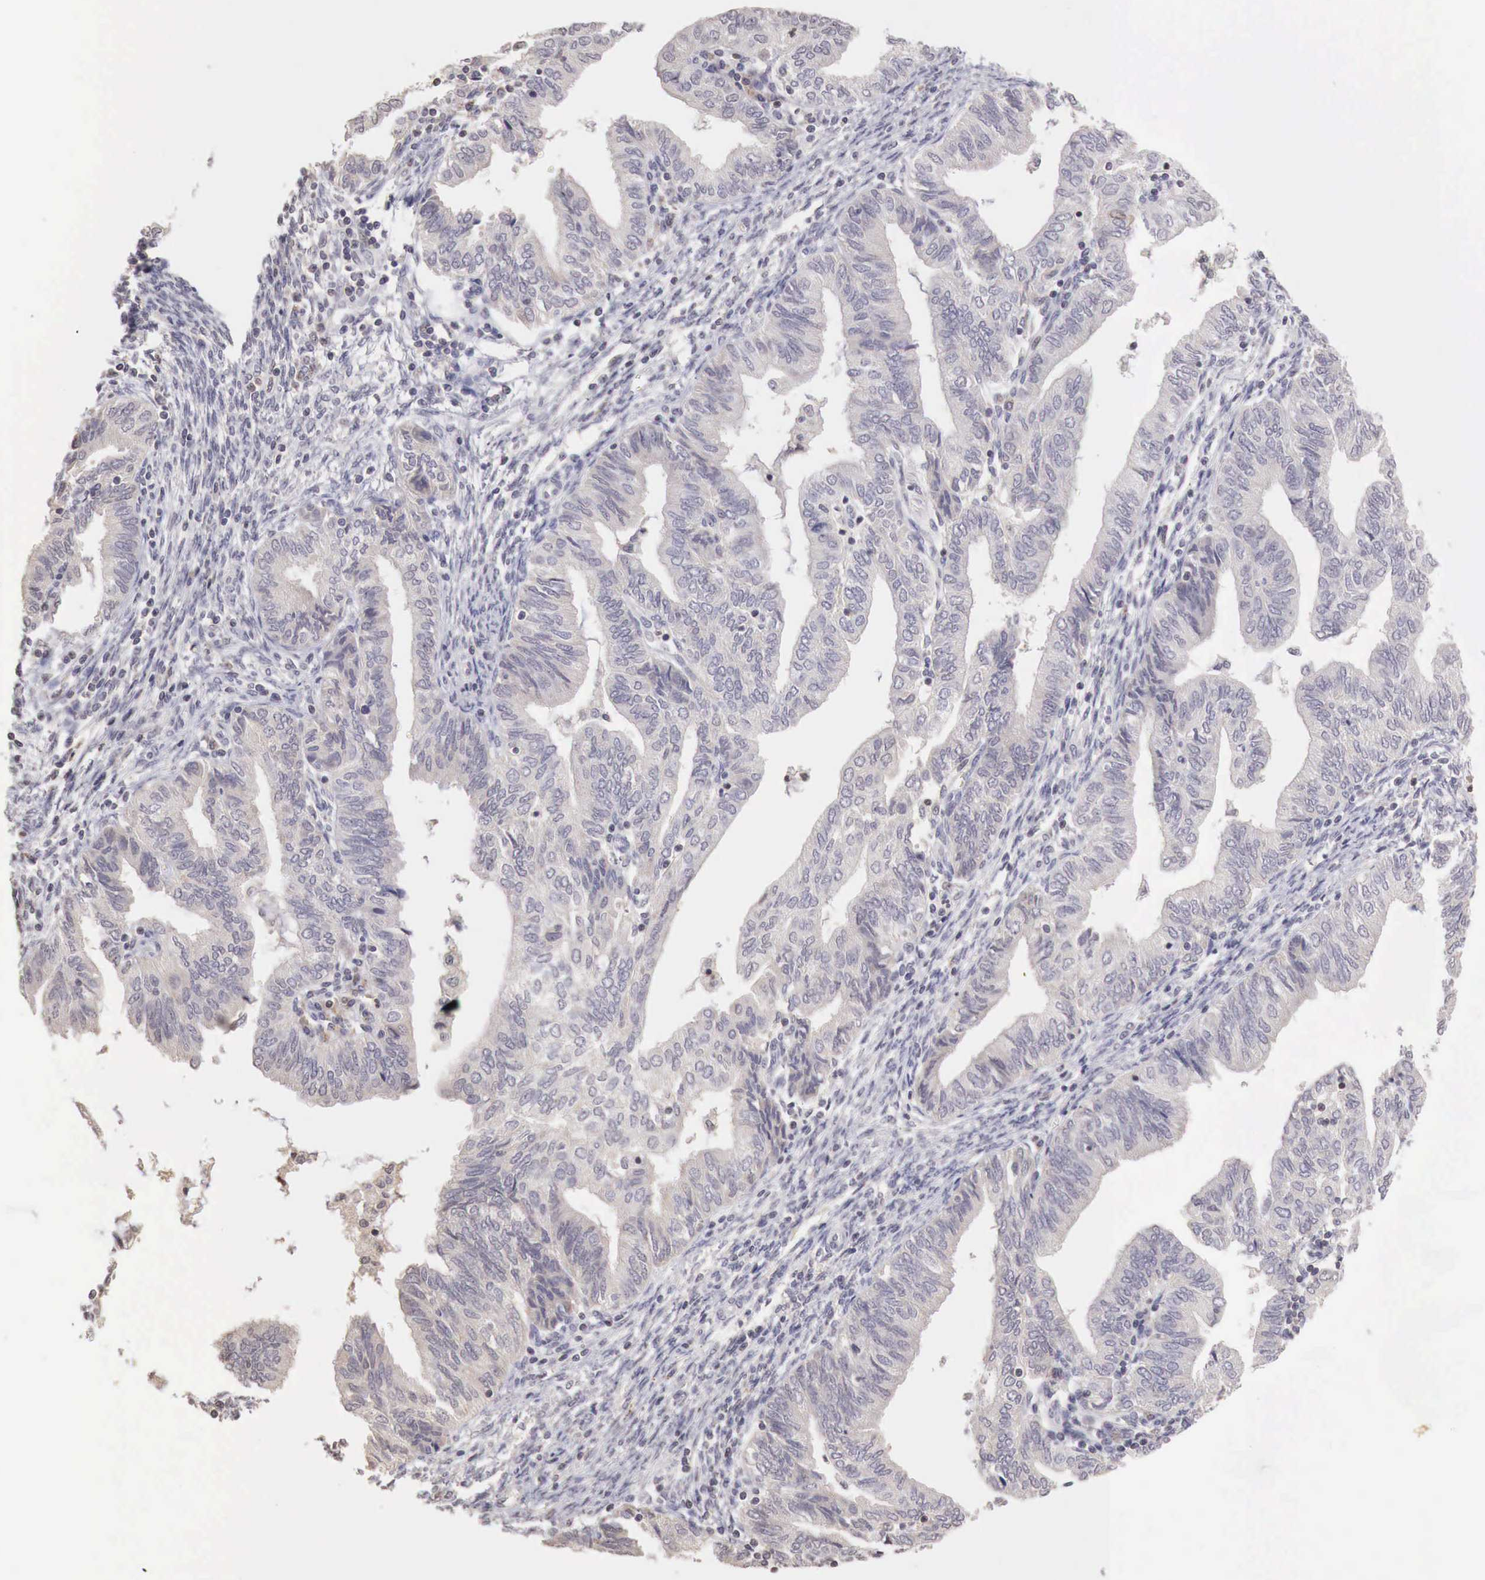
{"staining": {"intensity": "negative", "quantity": "none", "location": "none"}, "tissue": "endometrial cancer", "cell_type": "Tumor cells", "image_type": "cancer", "snomed": [{"axis": "morphology", "description": "Adenocarcinoma, NOS"}, {"axis": "topography", "description": "Endometrium"}], "caption": "IHC histopathology image of neoplastic tissue: endometrial cancer (adenocarcinoma) stained with DAB (3,3'-diaminobenzidine) reveals no significant protein staining in tumor cells.", "gene": "TBC1D9", "patient": {"sex": "female", "age": 51}}